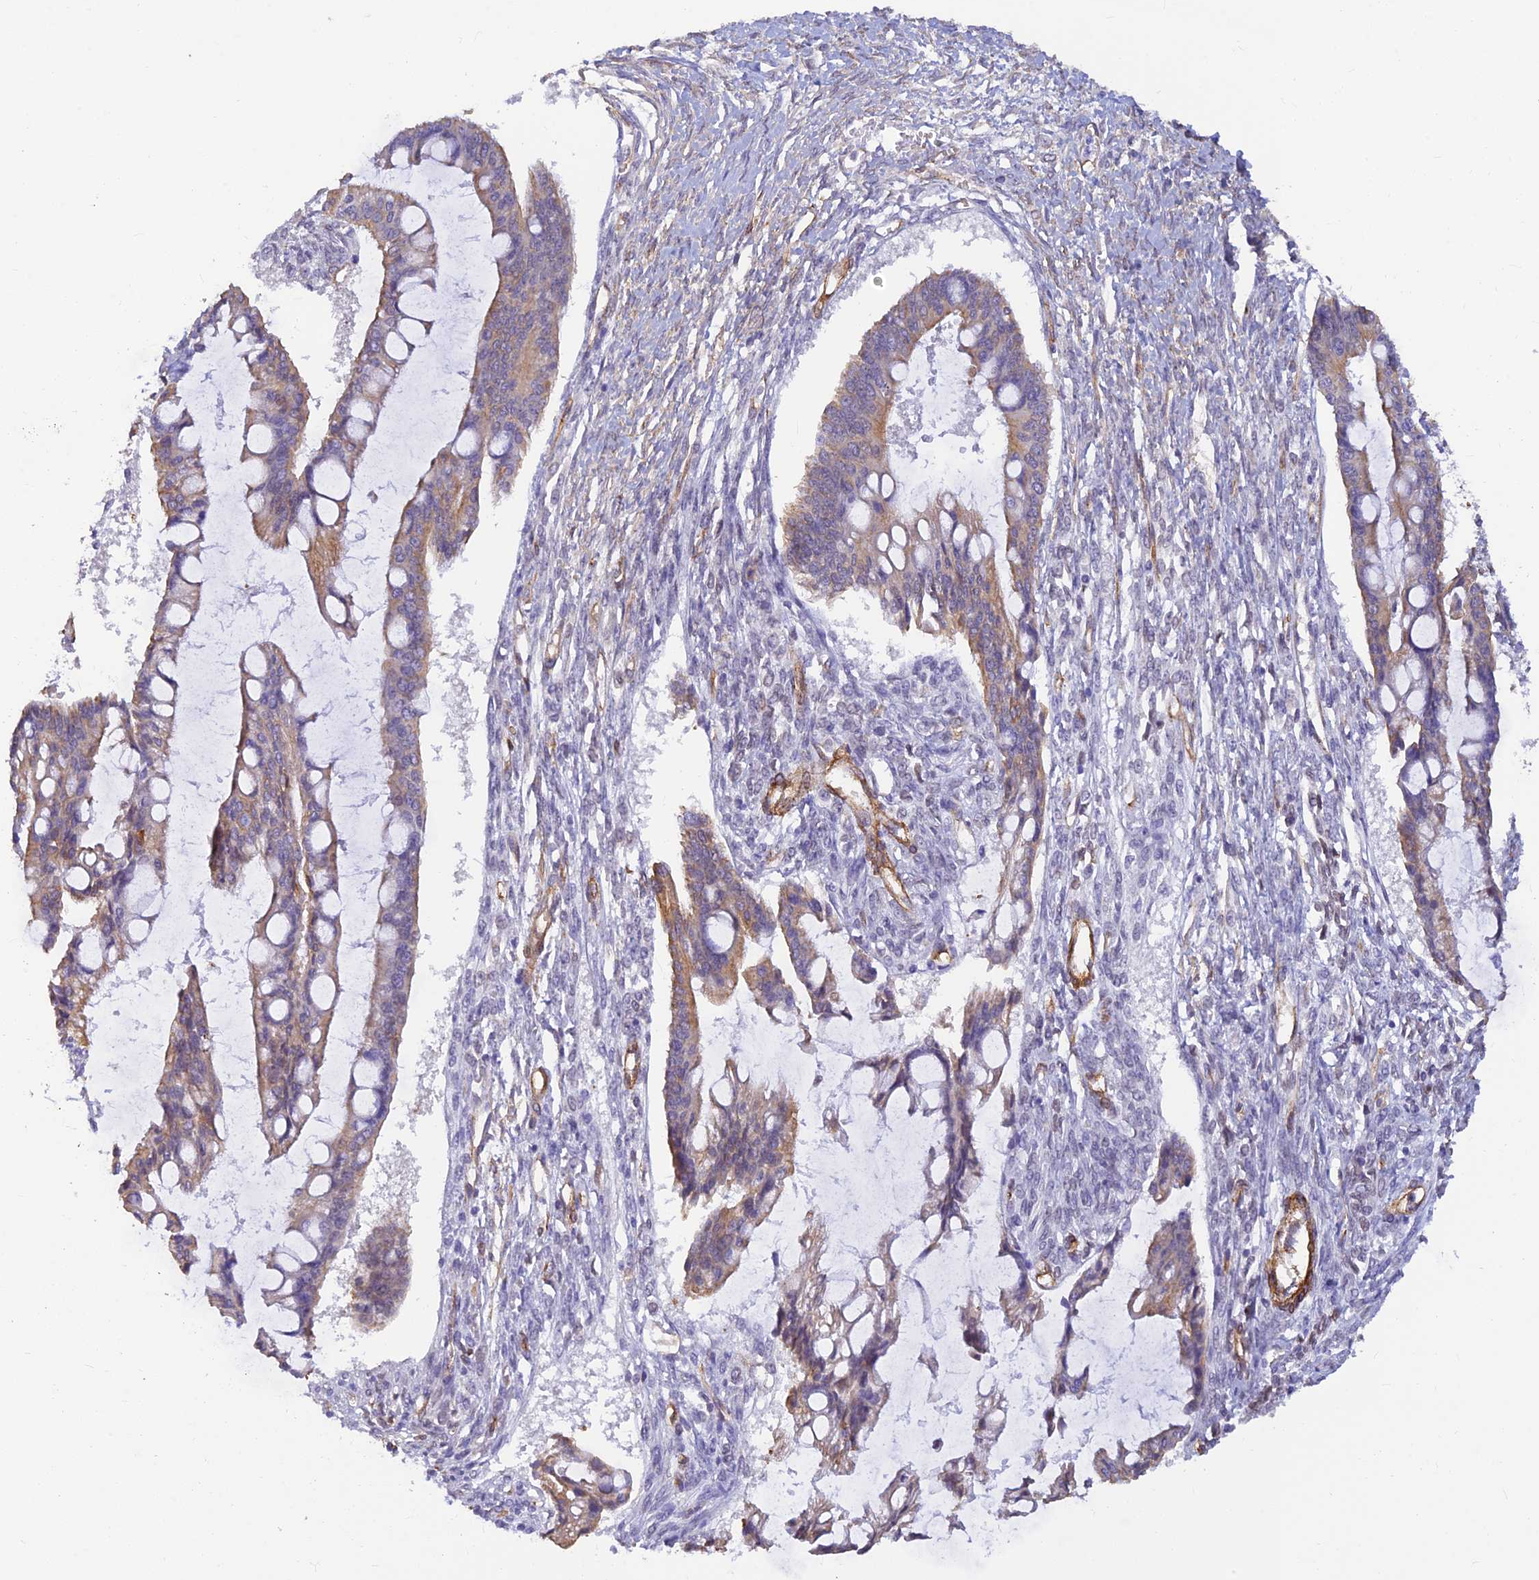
{"staining": {"intensity": "weak", "quantity": "25%-75%", "location": "cytoplasmic/membranous"}, "tissue": "ovarian cancer", "cell_type": "Tumor cells", "image_type": "cancer", "snomed": [{"axis": "morphology", "description": "Cystadenocarcinoma, mucinous, NOS"}, {"axis": "topography", "description": "Ovary"}], "caption": "Ovarian cancer was stained to show a protein in brown. There is low levels of weak cytoplasmic/membranous positivity in about 25%-75% of tumor cells.", "gene": "ALDH1L2", "patient": {"sex": "female", "age": 73}}